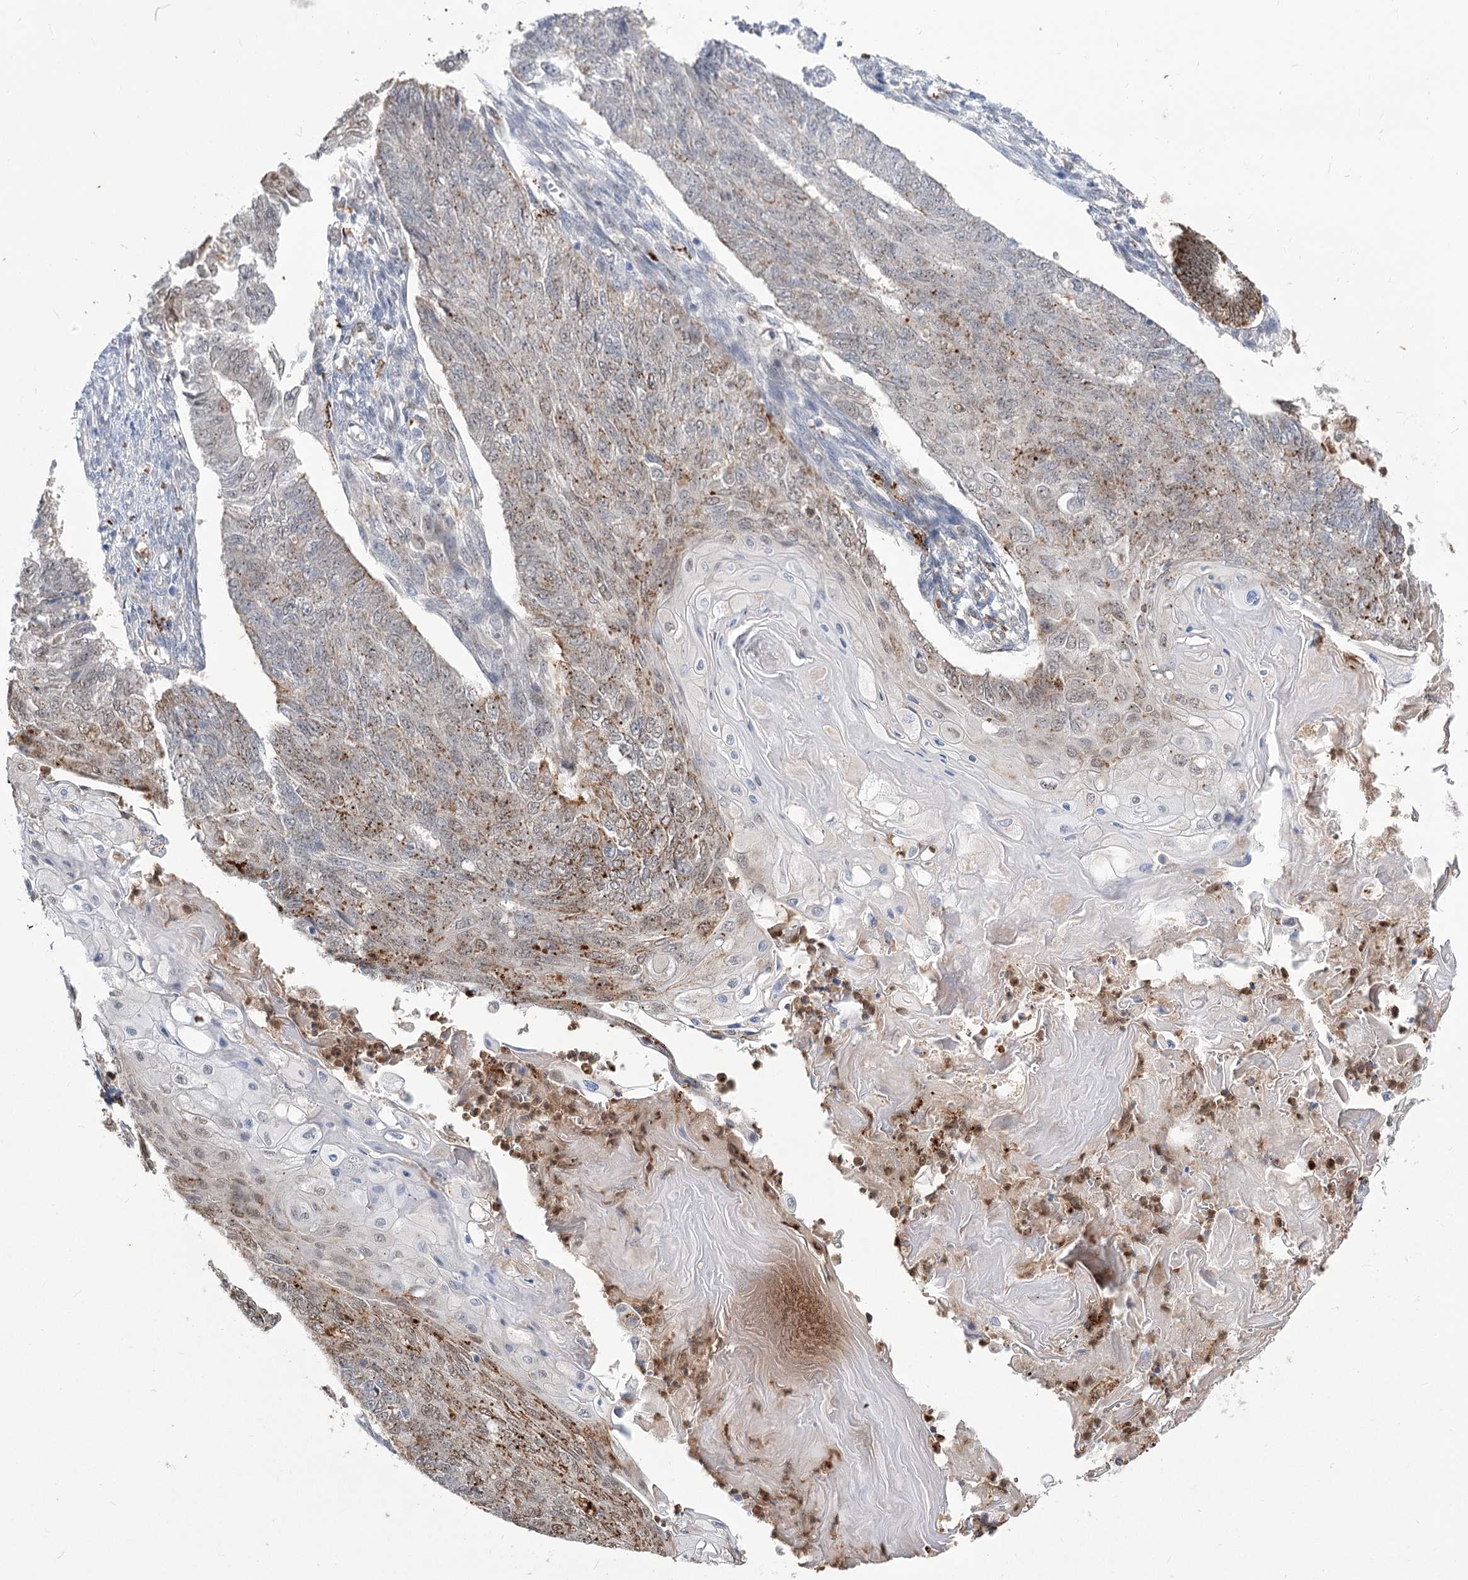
{"staining": {"intensity": "moderate", "quantity": "25%-75%", "location": "cytoplasmic/membranous"}, "tissue": "endometrial cancer", "cell_type": "Tumor cells", "image_type": "cancer", "snomed": [{"axis": "morphology", "description": "Adenocarcinoma, NOS"}, {"axis": "topography", "description": "Endometrium"}], "caption": "The histopathology image demonstrates staining of adenocarcinoma (endometrial), revealing moderate cytoplasmic/membranous protein expression (brown color) within tumor cells. (brown staining indicates protein expression, while blue staining denotes nuclei).", "gene": "SIAE", "patient": {"sex": "female", "age": 32}}